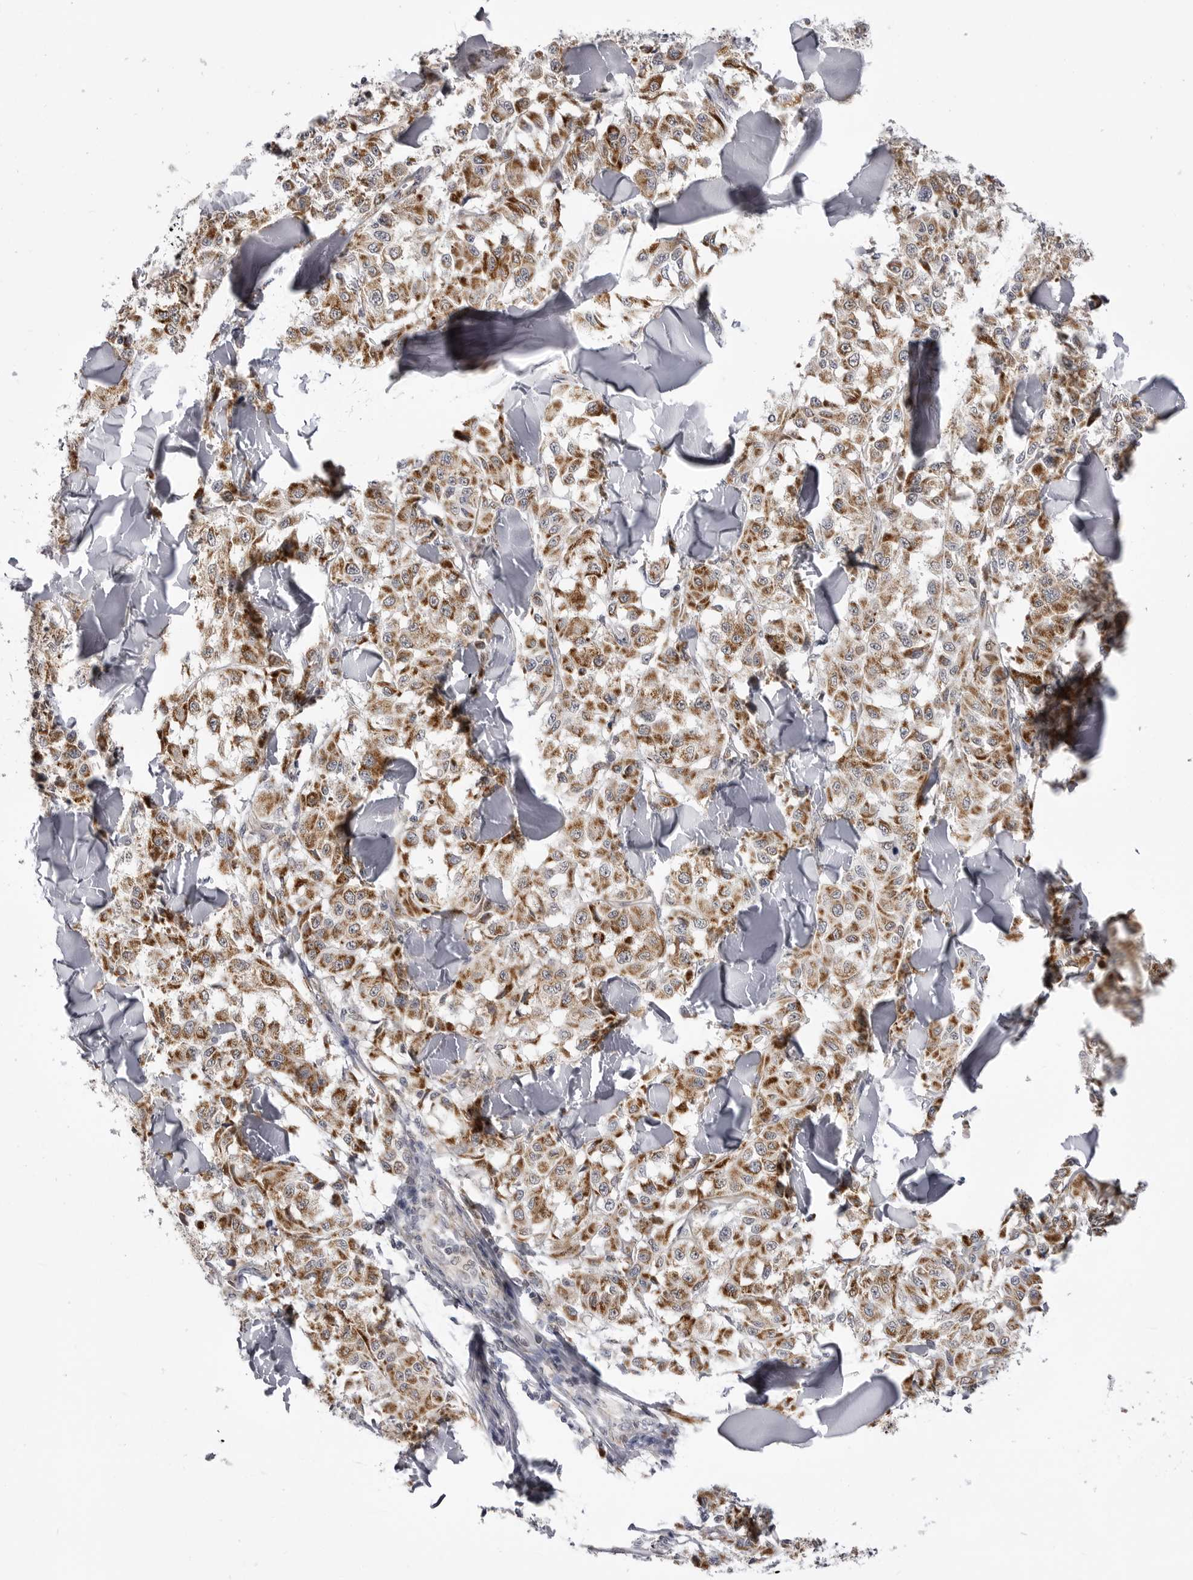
{"staining": {"intensity": "strong", "quantity": ">75%", "location": "cytoplasmic/membranous"}, "tissue": "melanoma", "cell_type": "Tumor cells", "image_type": "cancer", "snomed": [{"axis": "morphology", "description": "Malignant melanoma, NOS"}, {"axis": "topography", "description": "Skin"}], "caption": "Tumor cells exhibit high levels of strong cytoplasmic/membranous staining in about >75% of cells in melanoma.", "gene": "FH", "patient": {"sex": "female", "age": 64}}